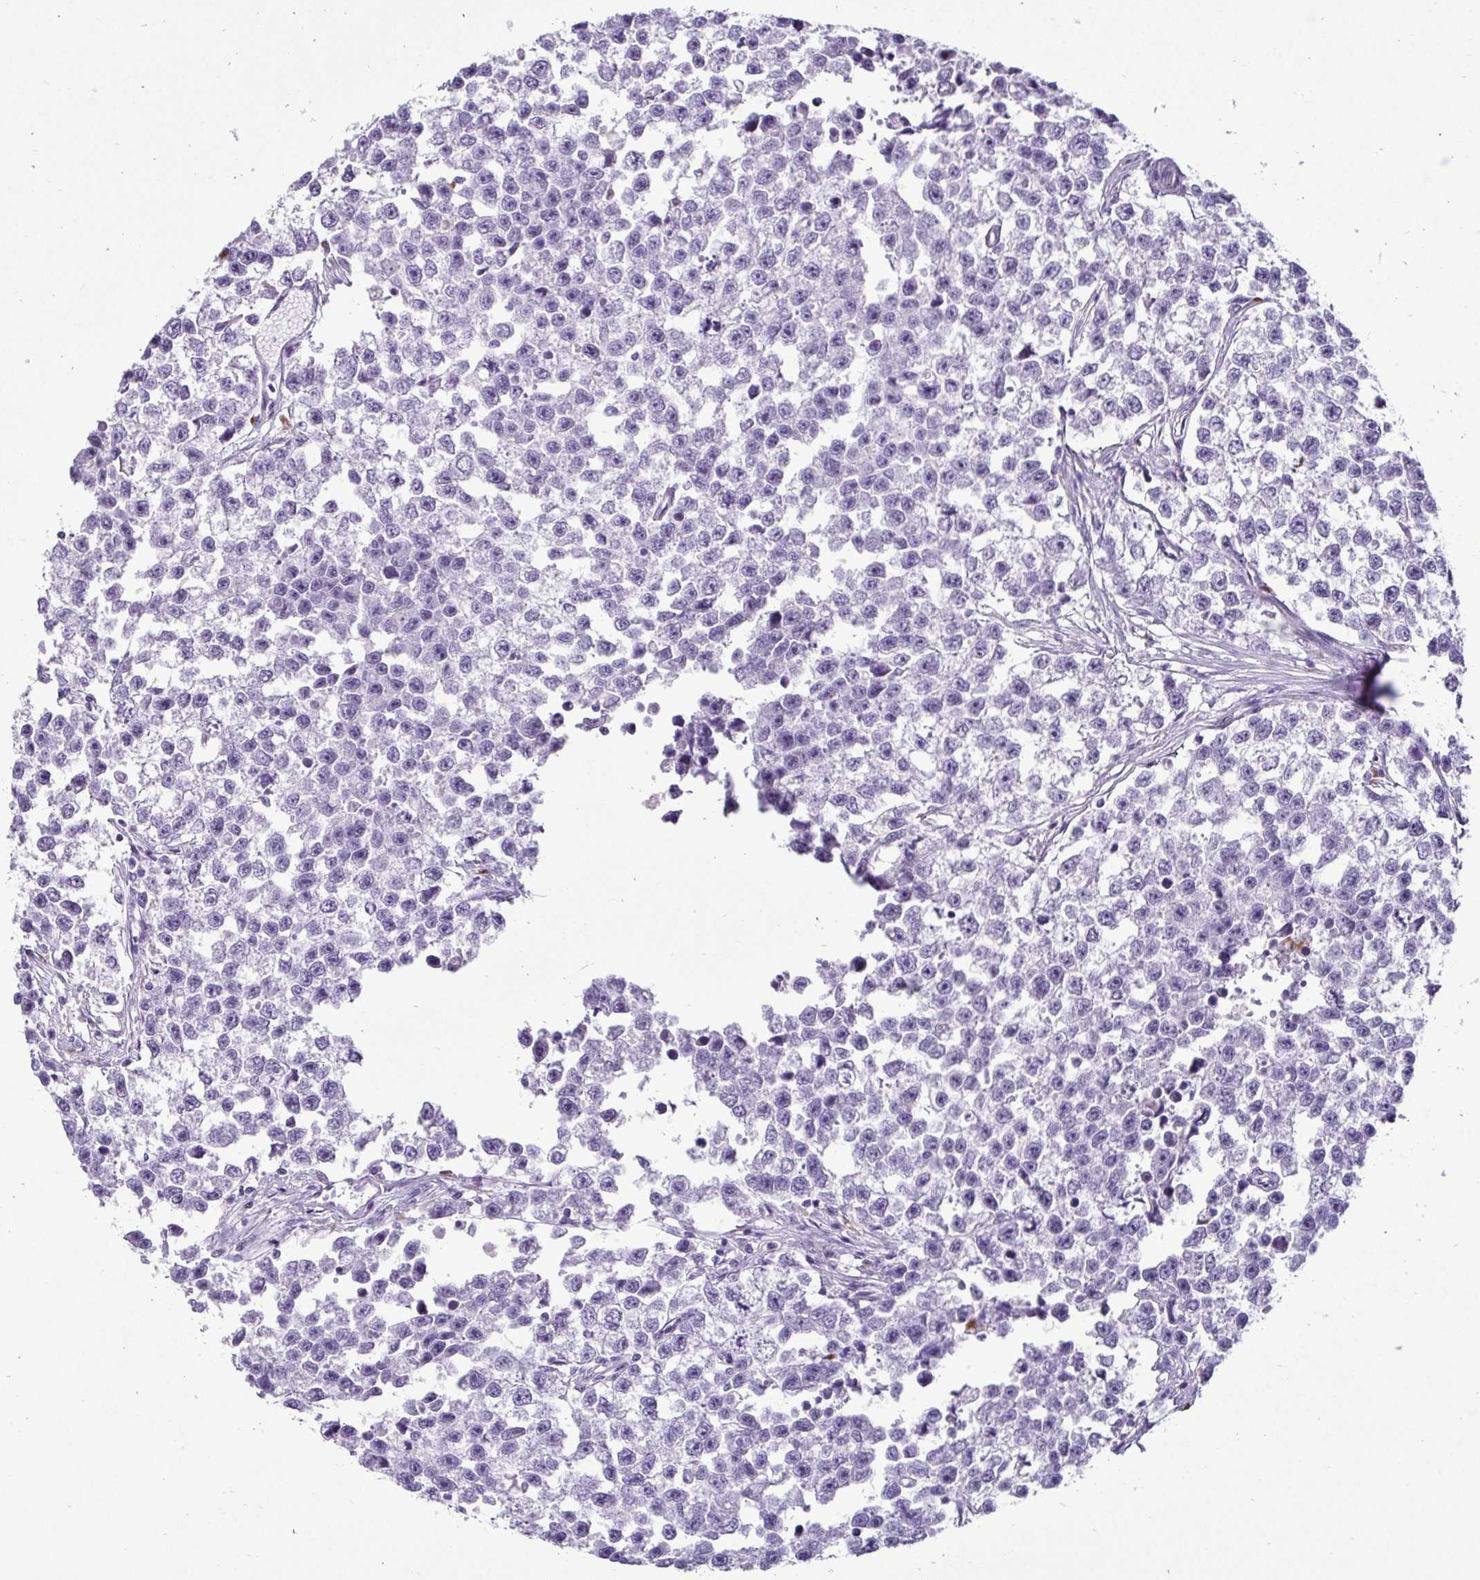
{"staining": {"intensity": "negative", "quantity": "none", "location": "none"}, "tissue": "testis cancer", "cell_type": "Tumor cells", "image_type": "cancer", "snomed": [{"axis": "morphology", "description": "Seminoma, NOS"}, {"axis": "topography", "description": "Testis"}], "caption": "DAB immunohistochemical staining of seminoma (testis) displays no significant positivity in tumor cells.", "gene": "CTSZ", "patient": {"sex": "male", "age": 26}}